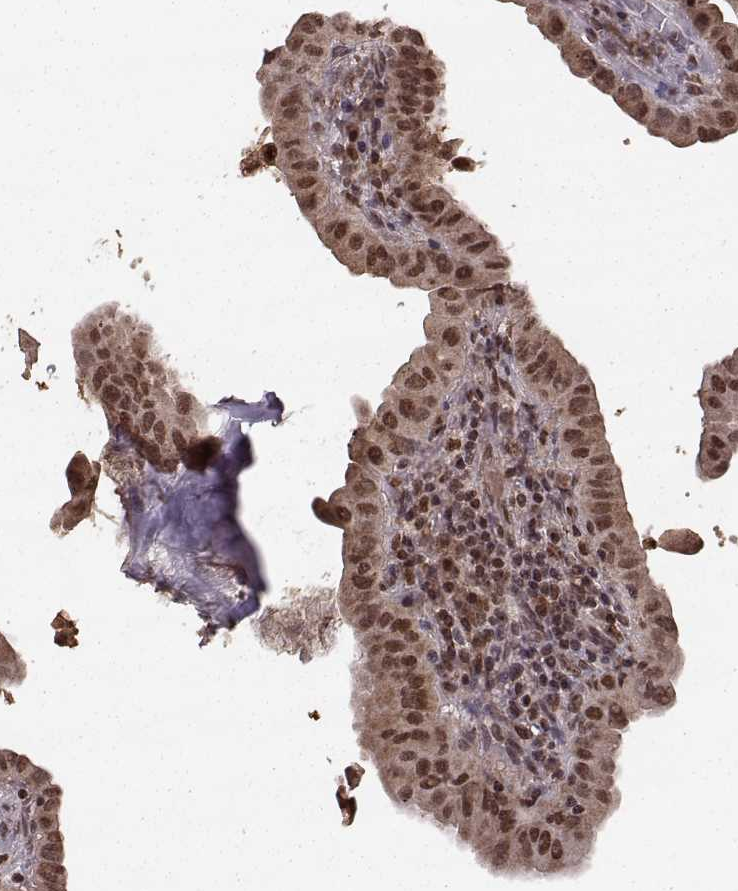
{"staining": {"intensity": "moderate", "quantity": ">75%", "location": "cytoplasmic/membranous,nuclear"}, "tissue": "thyroid cancer", "cell_type": "Tumor cells", "image_type": "cancer", "snomed": [{"axis": "morphology", "description": "Papillary adenocarcinoma, NOS"}, {"axis": "topography", "description": "Thyroid gland"}], "caption": "Immunohistochemistry (IHC) micrograph of neoplastic tissue: human thyroid cancer stained using immunohistochemistry (IHC) reveals medium levels of moderate protein expression localized specifically in the cytoplasmic/membranous and nuclear of tumor cells, appearing as a cytoplasmic/membranous and nuclear brown color.", "gene": "RFT1", "patient": {"sex": "female", "age": 37}}